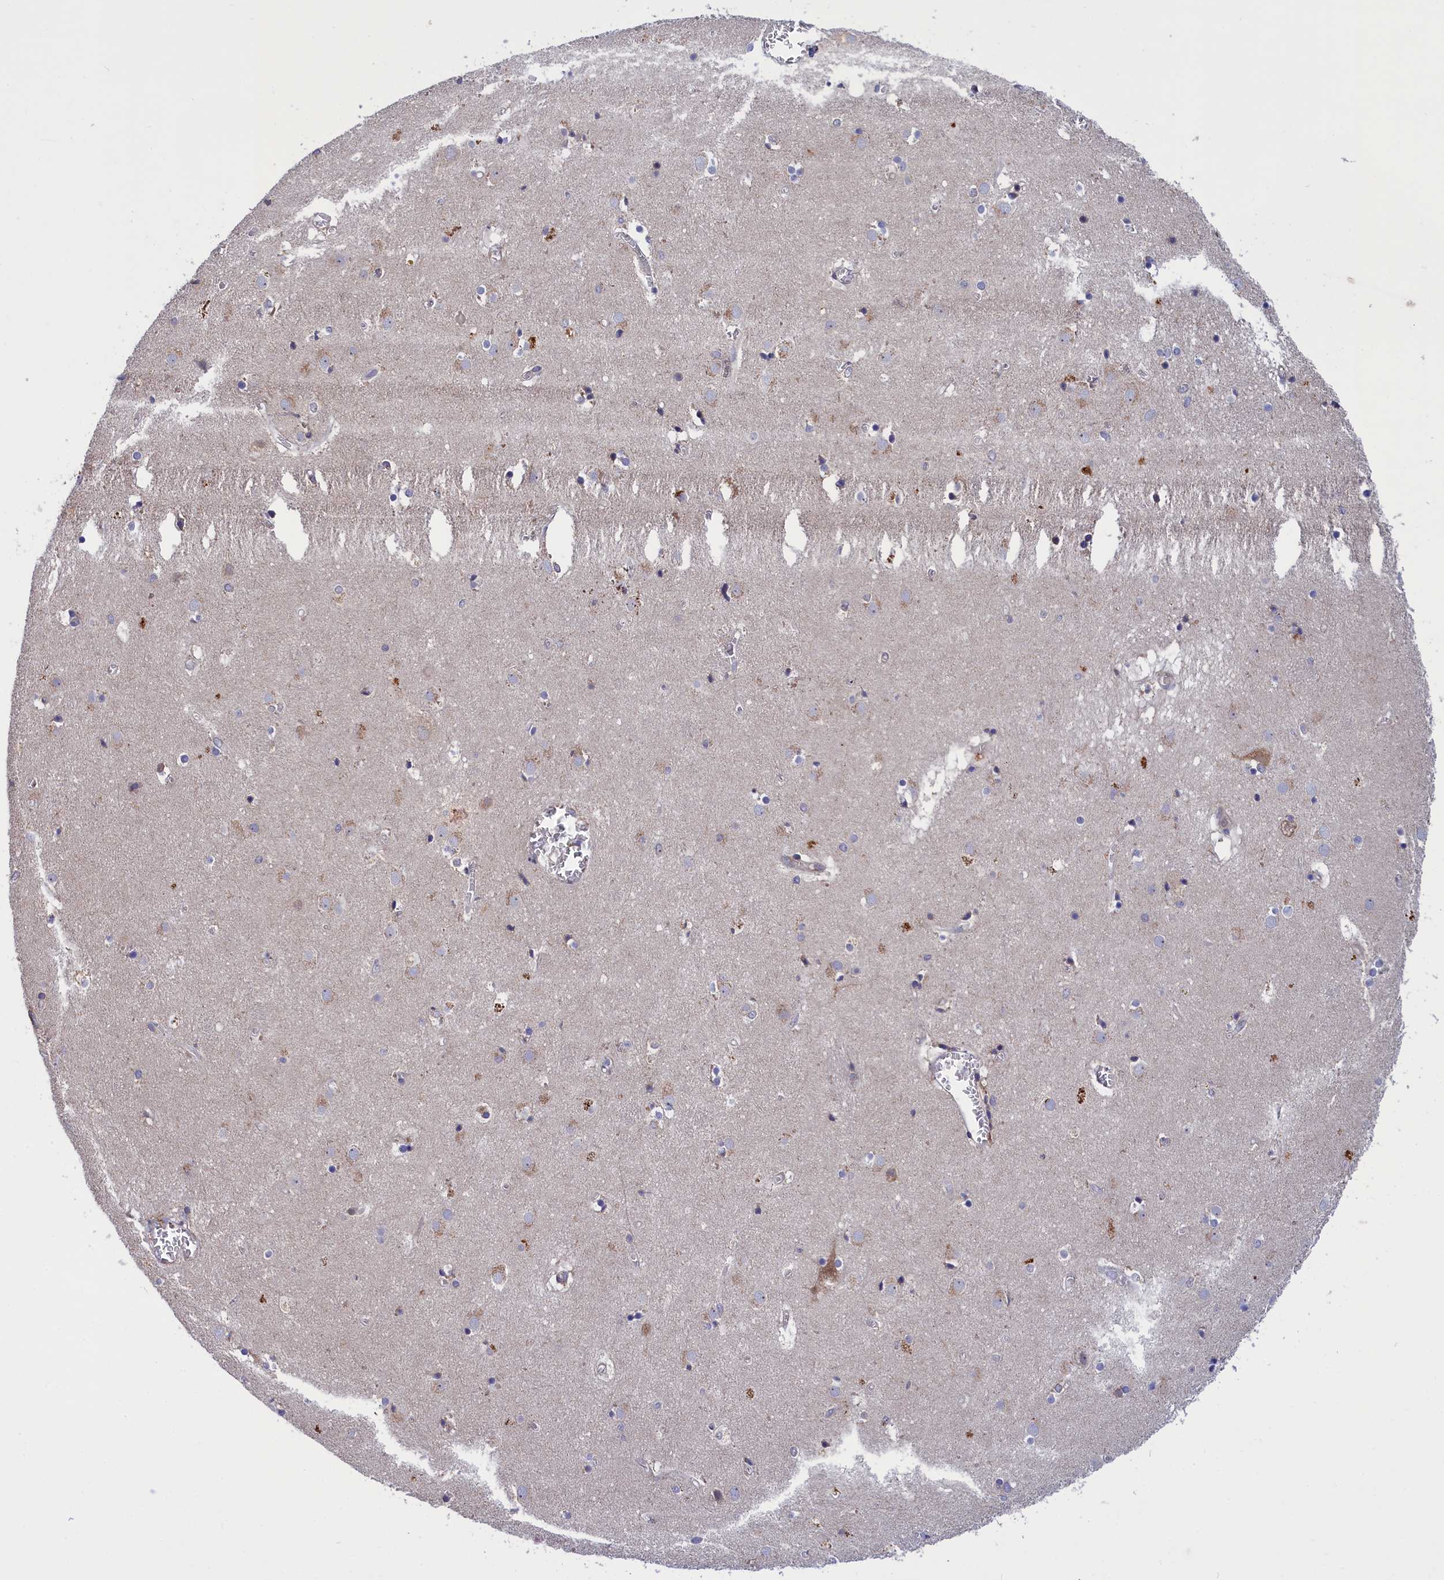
{"staining": {"intensity": "moderate", "quantity": "<25%", "location": "cytoplasmic/membranous"}, "tissue": "caudate", "cell_type": "Glial cells", "image_type": "normal", "snomed": [{"axis": "morphology", "description": "Normal tissue, NOS"}, {"axis": "topography", "description": "Lateral ventricle wall"}], "caption": "Immunohistochemistry histopathology image of normal human caudate stained for a protein (brown), which reveals low levels of moderate cytoplasmic/membranous staining in about <25% of glial cells.", "gene": "CRACD", "patient": {"sex": "male", "age": 70}}